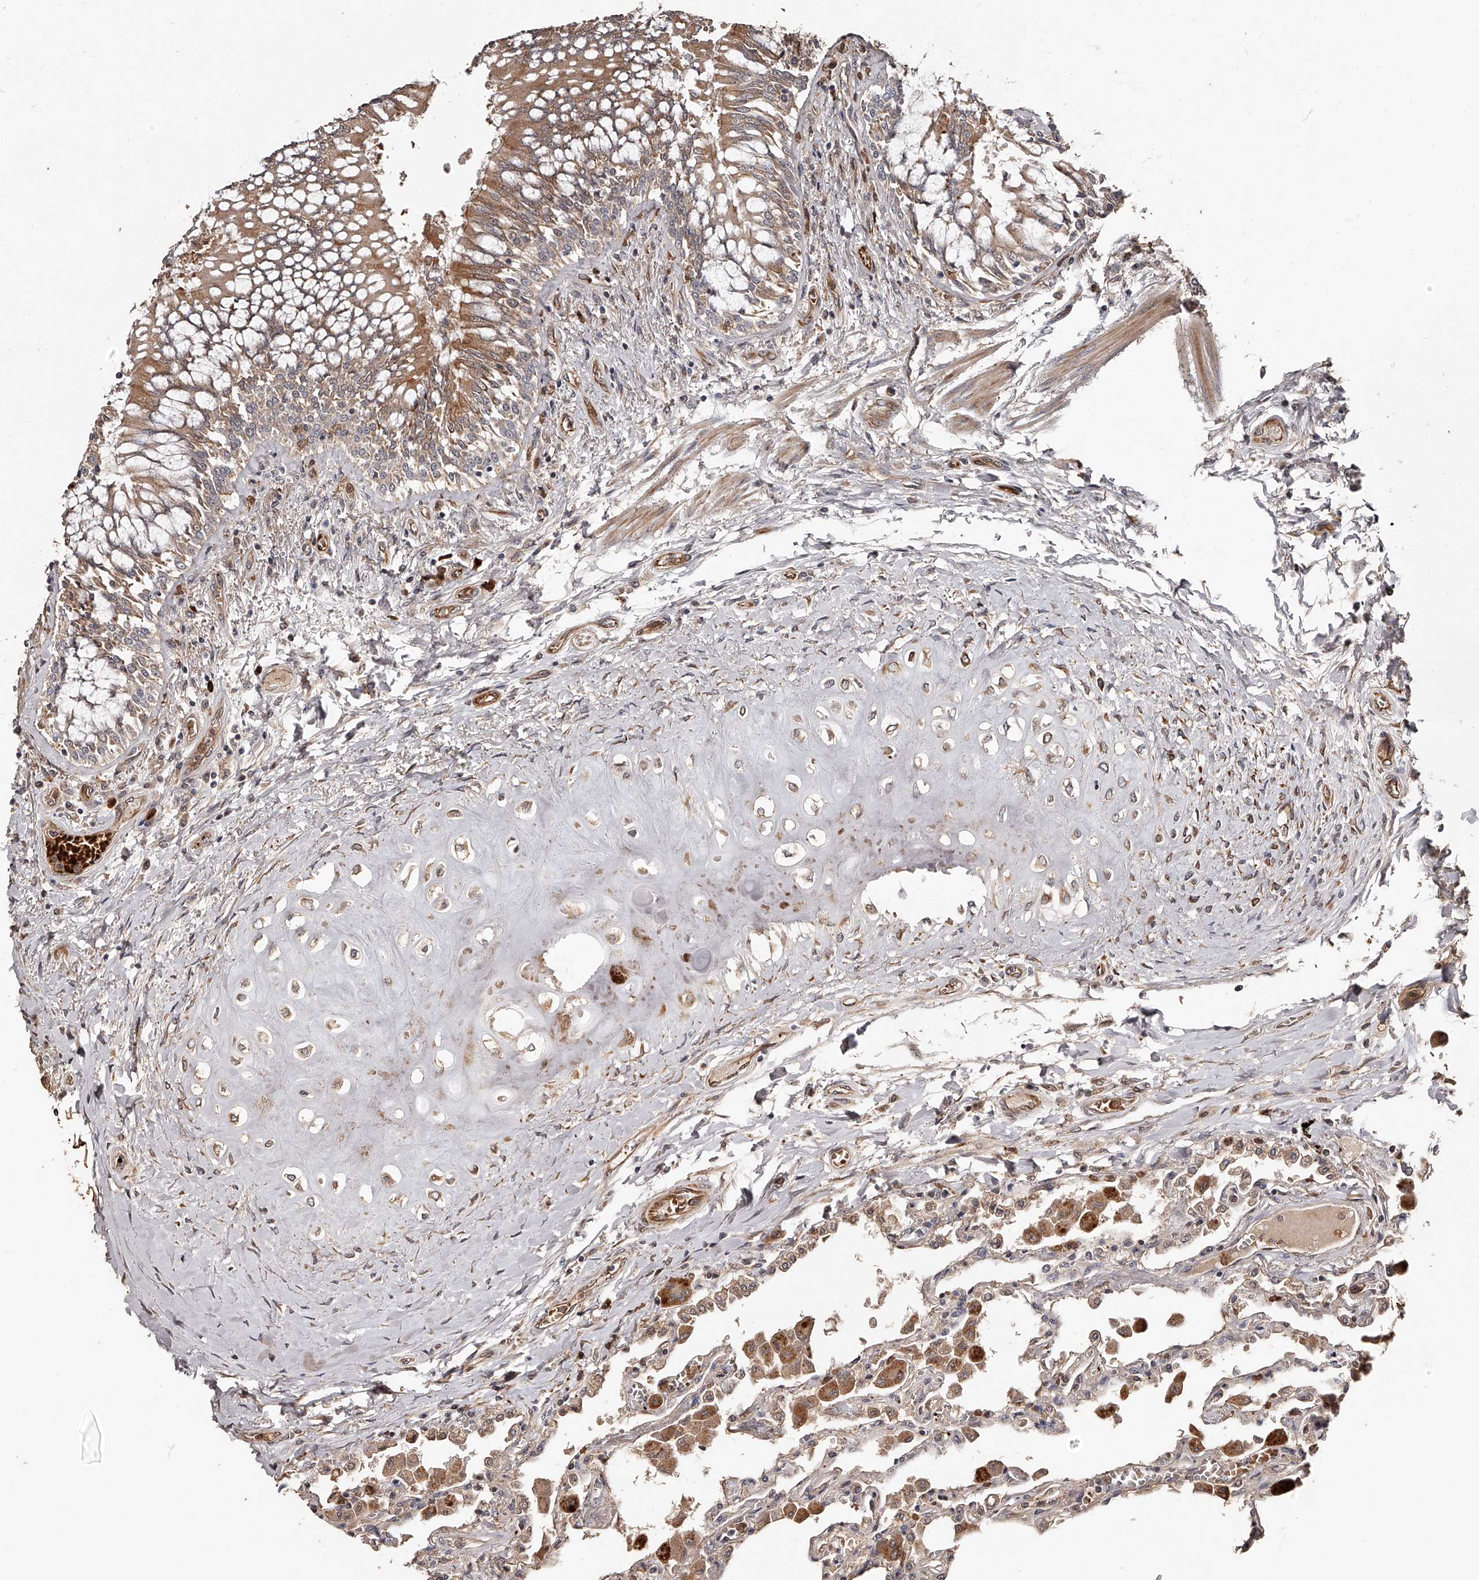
{"staining": {"intensity": "moderate", "quantity": "<25%", "location": "cytoplasmic/membranous"}, "tissue": "lung", "cell_type": "Alveolar cells", "image_type": "normal", "snomed": [{"axis": "morphology", "description": "Normal tissue, NOS"}, {"axis": "topography", "description": "Bronchus"}, {"axis": "topography", "description": "Lung"}], "caption": "Protein staining shows moderate cytoplasmic/membranous staining in about <25% of alveolar cells in unremarkable lung. Immunohistochemistry stains the protein of interest in brown and the nuclei are stained blue.", "gene": "URGCP", "patient": {"sex": "female", "age": 49}}